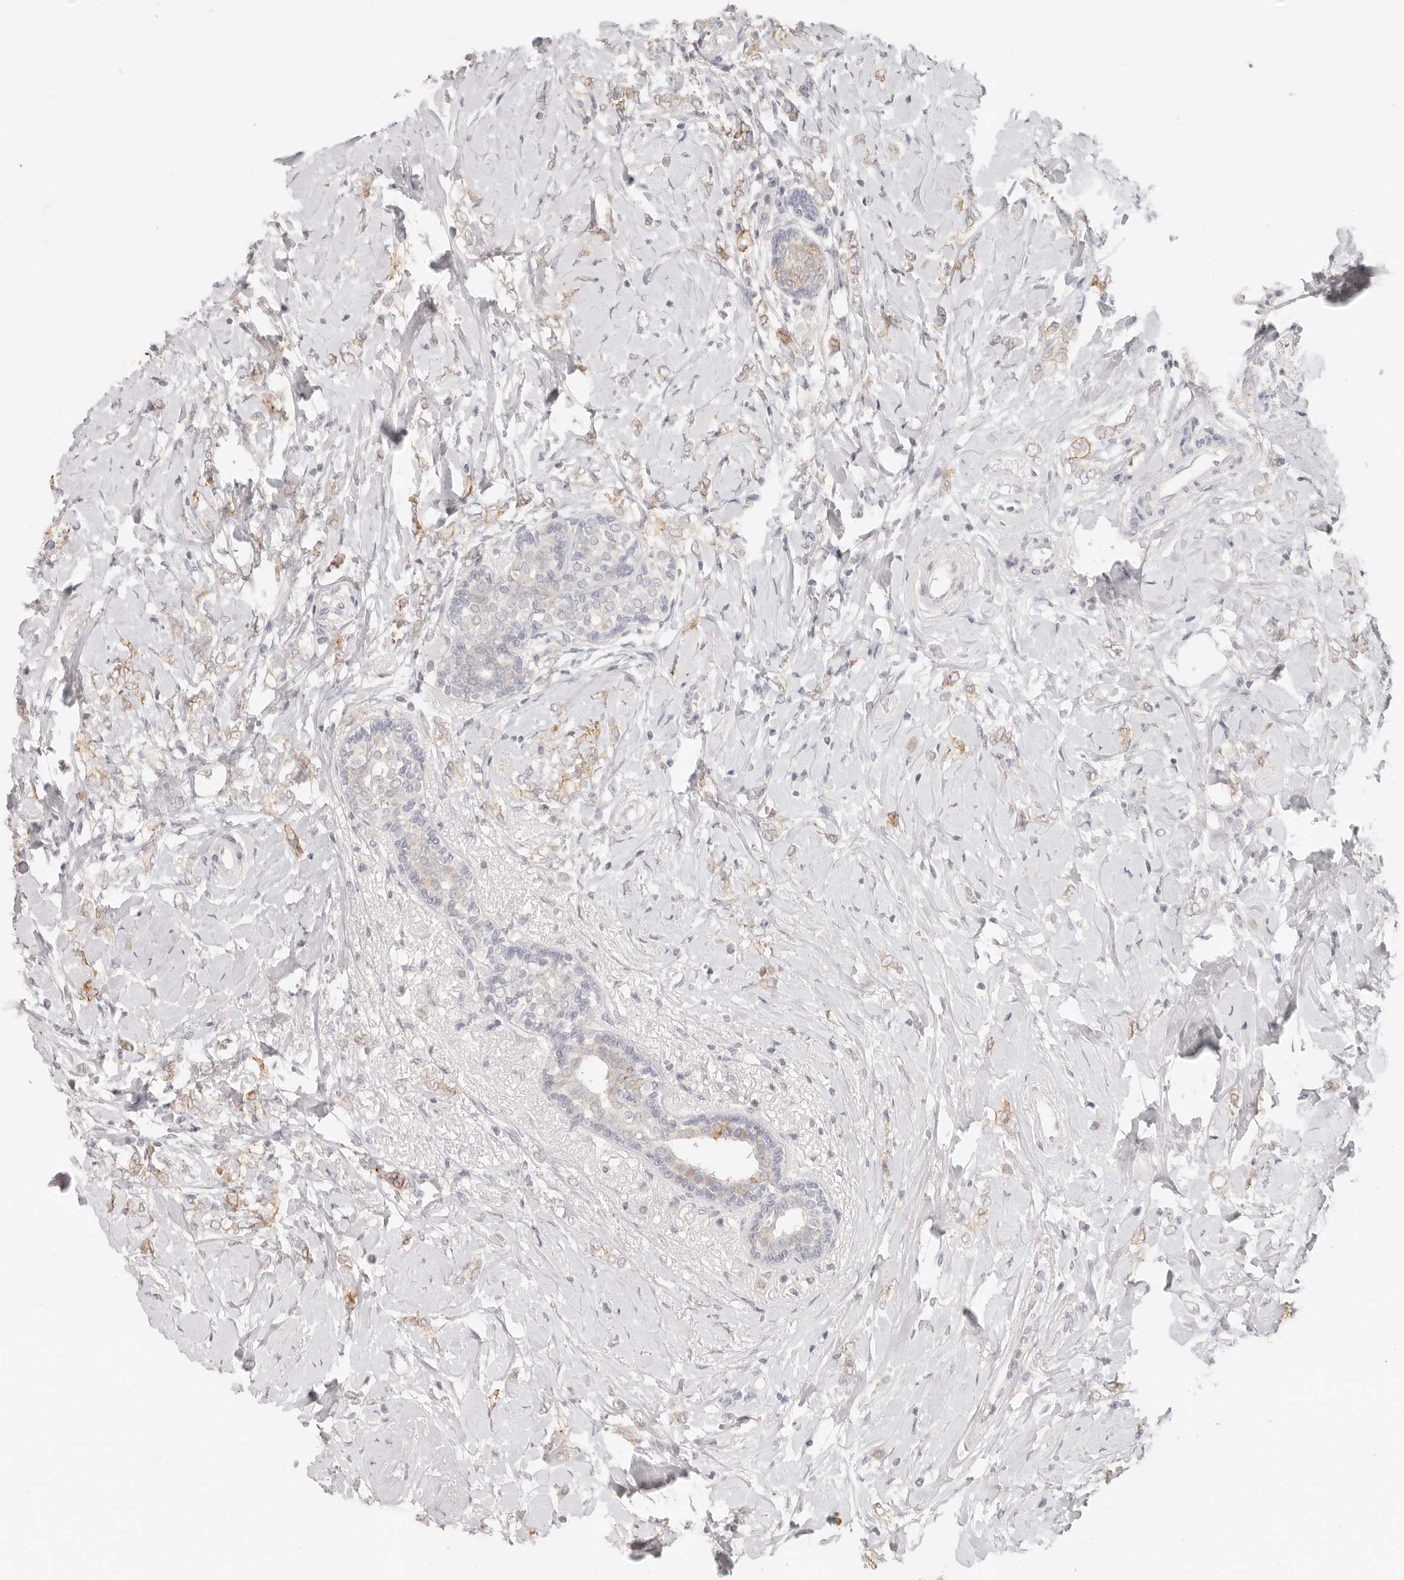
{"staining": {"intensity": "negative", "quantity": "none", "location": "none"}, "tissue": "breast cancer", "cell_type": "Tumor cells", "image_type": "cancer", "snomed": [{"axis": "morphology", "description": "Normal tissue, NOS"}, {"axis": "morphology", "description": "Lobular carcinoma"}, {"axis": "topography", "description": "Breast"}], "caption": "Immunohistochemical staining of human breast lobular carcinoma displays no significant expression in tumor cells.", "gene": "EPCAM", "patient": {"sex": "female", "age": 47}}